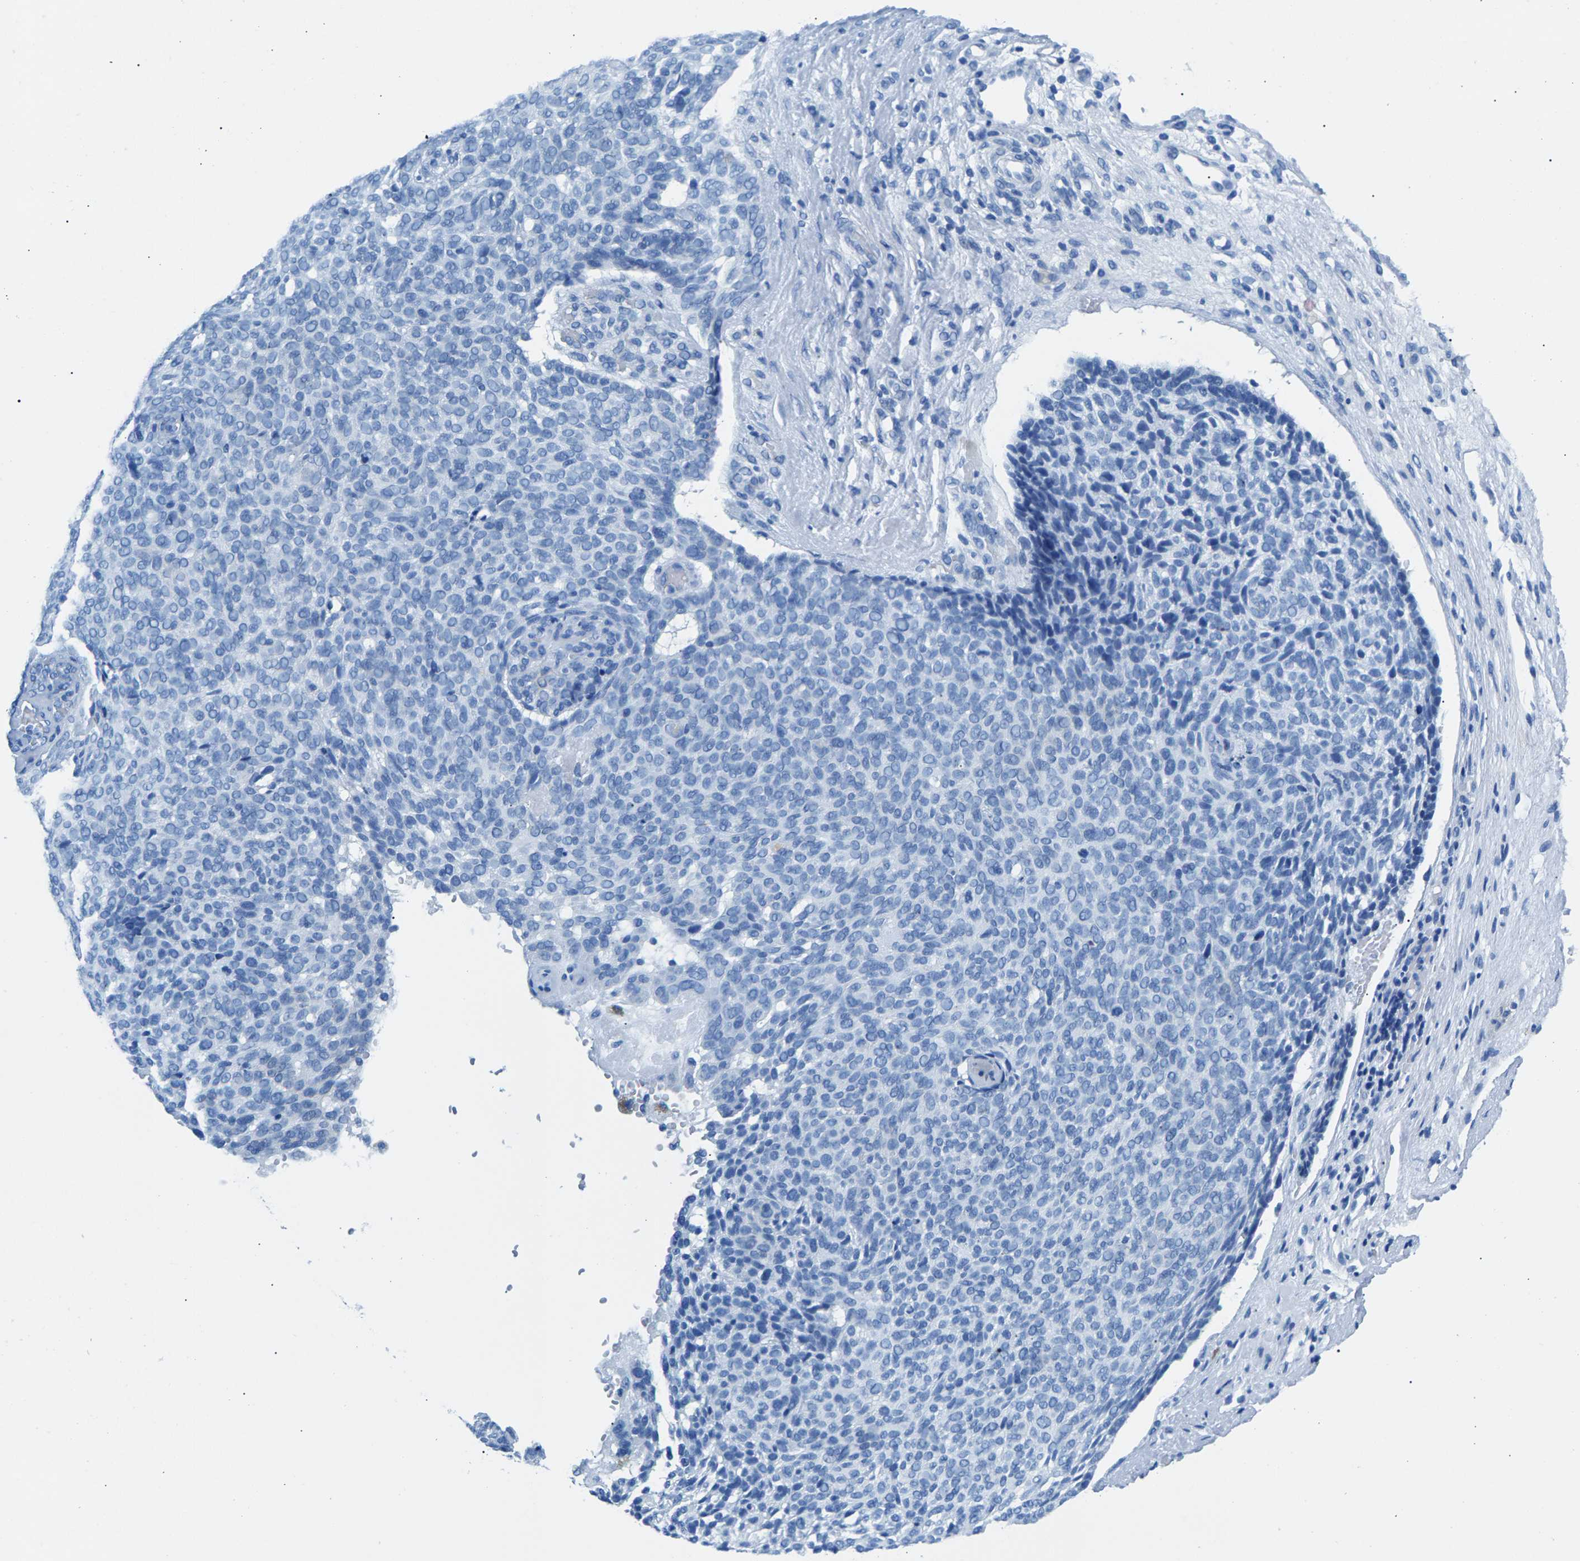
{"staining": {"intensity": "negative", "quantity": "none", "location": "none"}, "tissue": "skin cancer", "cell_type": "Tumor cells", "image_type": "cancer", "snomed": [{"axis": "morphology", "description": "Basal cell carcinoma"}, {"axis": "topography", "description": "Skin"}], "caption": "An IHC photomicrograph of basal cell carcinoma (skin) is shown. There is no staining in tumor cells of basal cell carcinoma (skin).", "gene": "CPS1", "patient": {"sex": "male", "age": 61}}